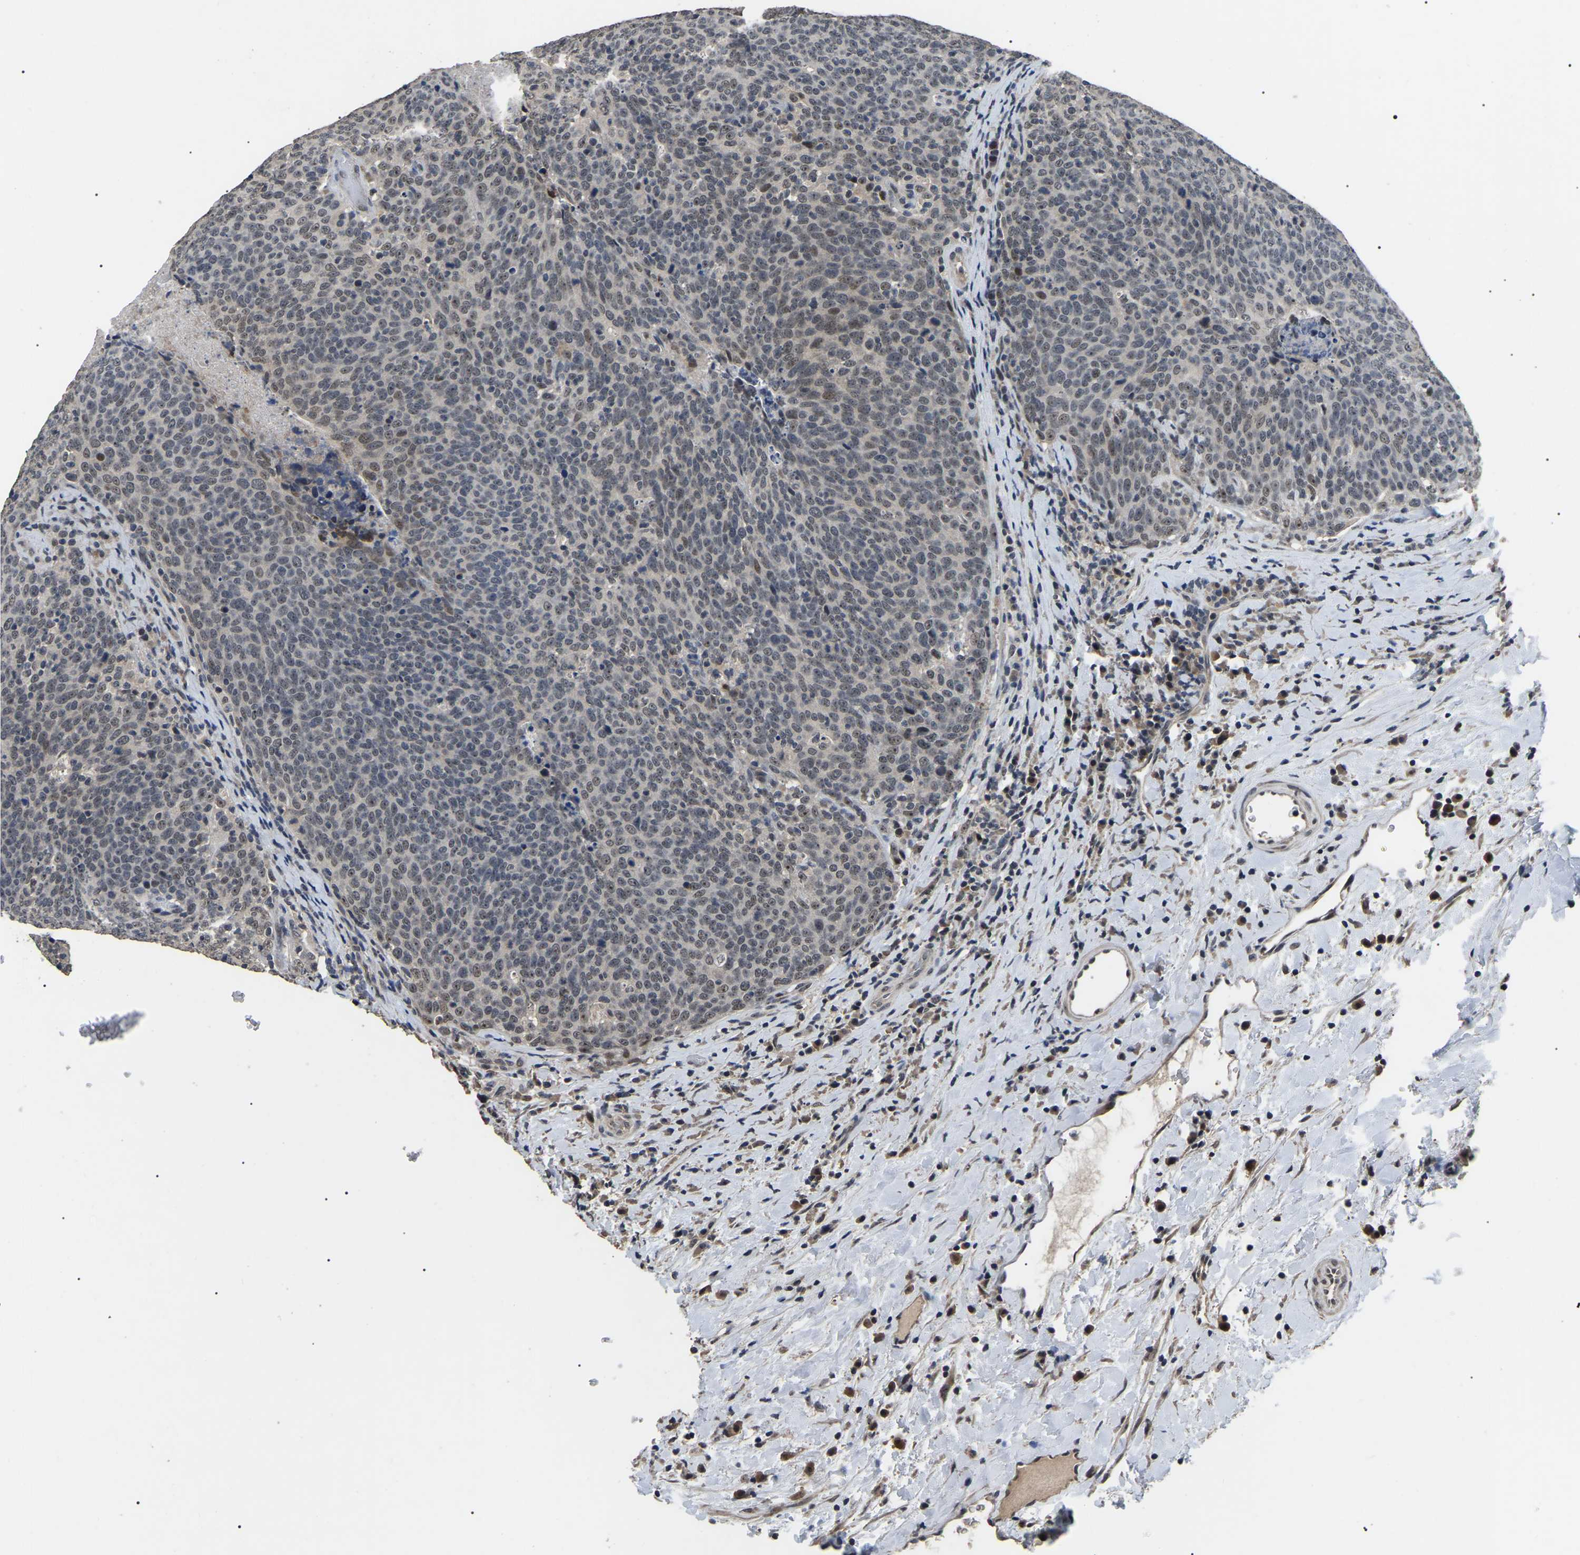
{"staining": {"intensity": "weak", "quantity": "25%-75%", "location": "nuclear"}, "tissue": "head and neck cancer", "cell_type": "Tumor cells", "image_type": "cancer", "snomed": [{"axis": "morphology", "description": "Squamous cell carcinoma, NOS"}, {"axis": "morphology", "description": "Squamous cell carcinoma, metastatic, NOS"}, {"axis": "topography", "description": "Lymph node"}, {"axis": "topography", "description": "Head-Neck"}], "caption": "High-magnification brightfield microscopy of metastatic squamous cell carcinoma (head and neck) stained with DAB (brown) and counterstained with hematoxylin (blue). tumor cells exhibit weak nuclear staining is identified in about25%-75% of cells. The staining was performed using DAB, with brown indicating positive protein expression. Nuclei are stained blue with hematoxylin.", "gene": "PPM1E", "patient": {"sex": "male", "age": 62}}